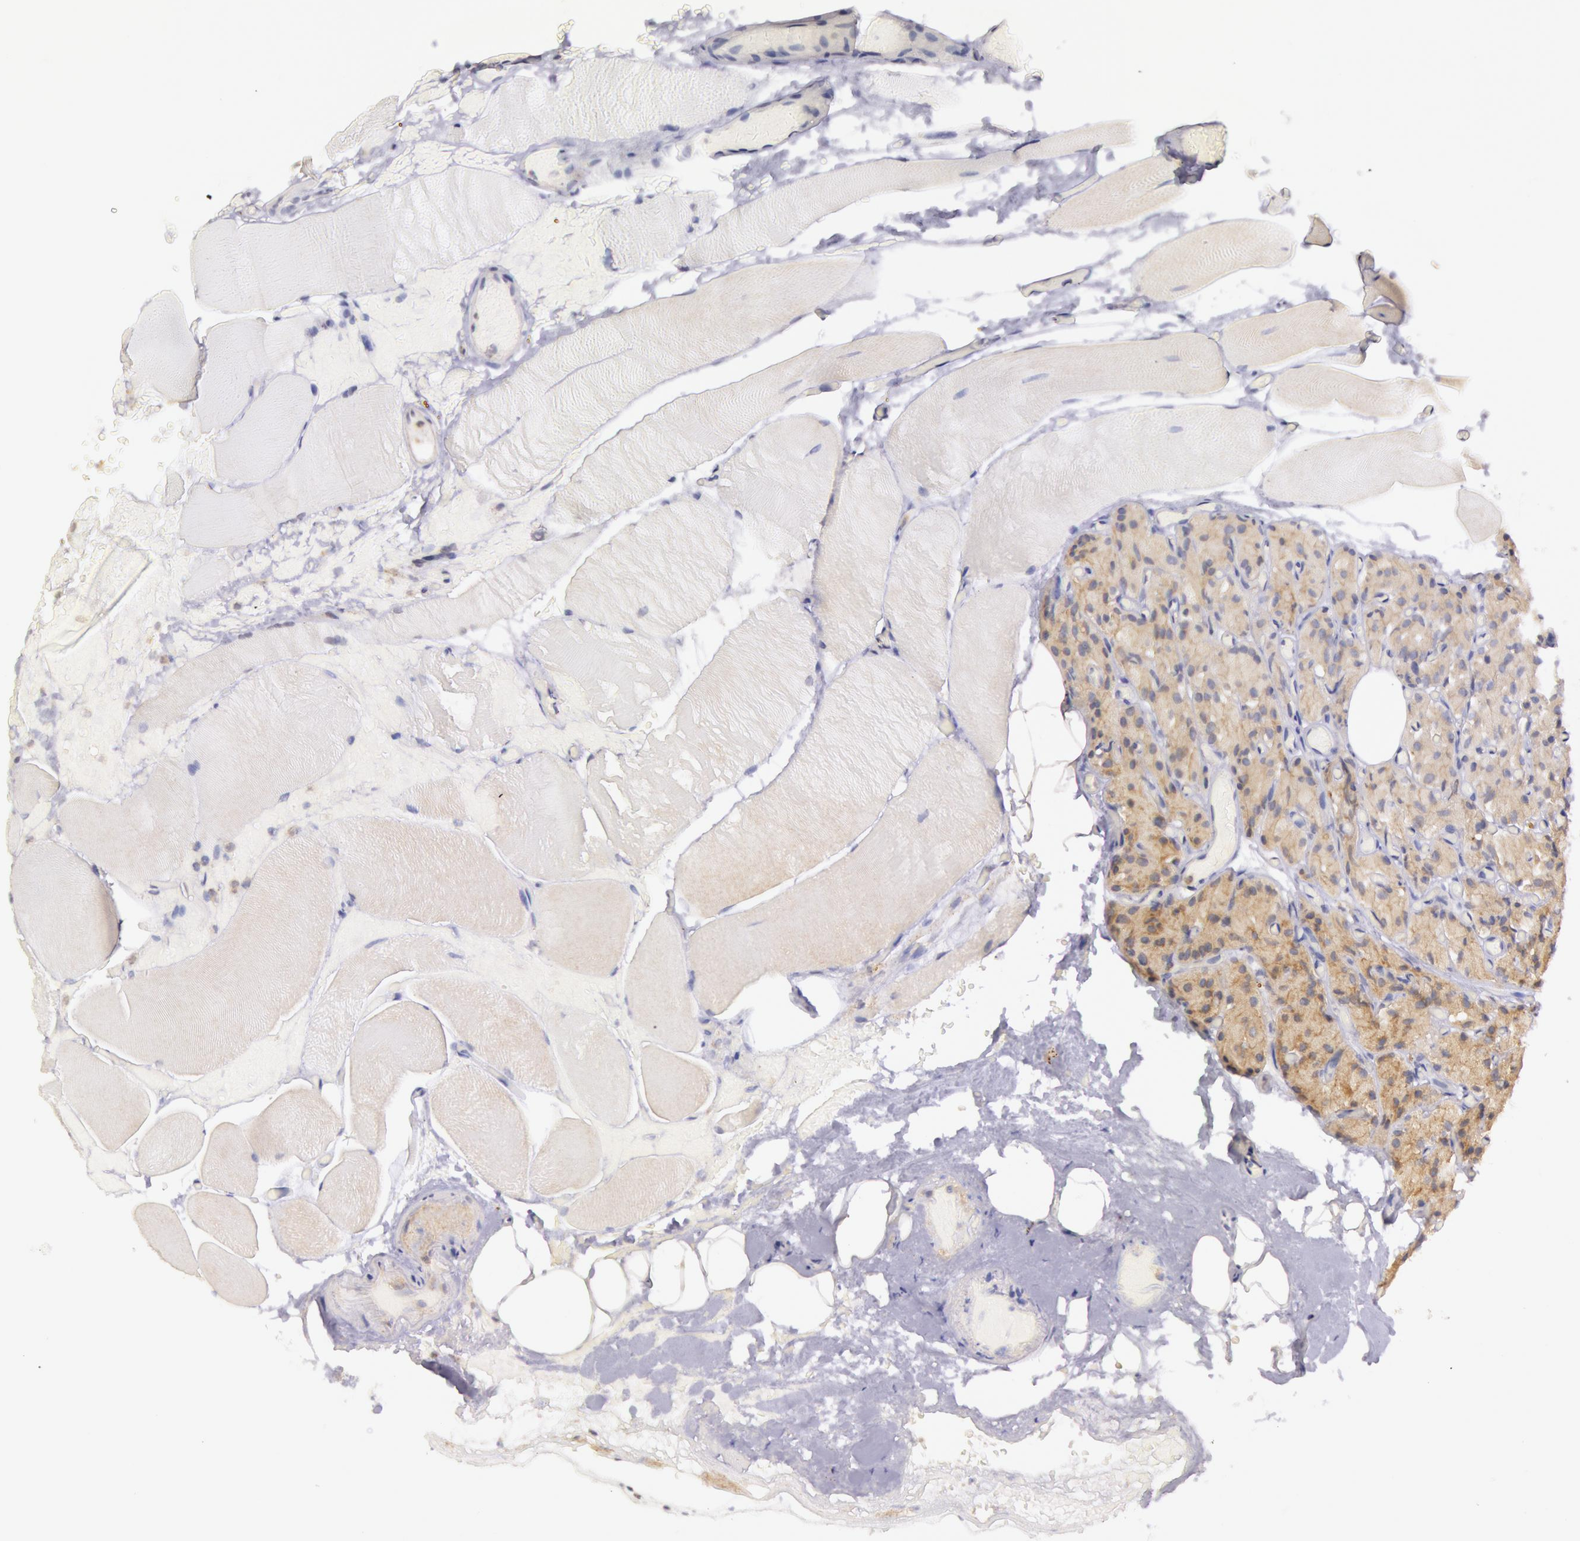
{"staining": {"intensity": "weak", "quantity": ">75%", "location": "cytoplasmic/membranous"}, "tissue": "parathyroid gland", "cell_type": "Glandular cells", "image_type": "normal", "snomed": [{"axis": "morphology", "description": "Normal tissue, NOS"}, {"axis": "topography", "description": "Skeletal muscle"}, {"axis": "topography", "description": "Parathyroid gland"}], "caption": "Unremarkable parathyroid gland exhibits weak cytoplasmic/membranous positivity in about >75% of glandular cells.", "gene": "MYO5A", "patient": {"sex": "female", "age": 37}}